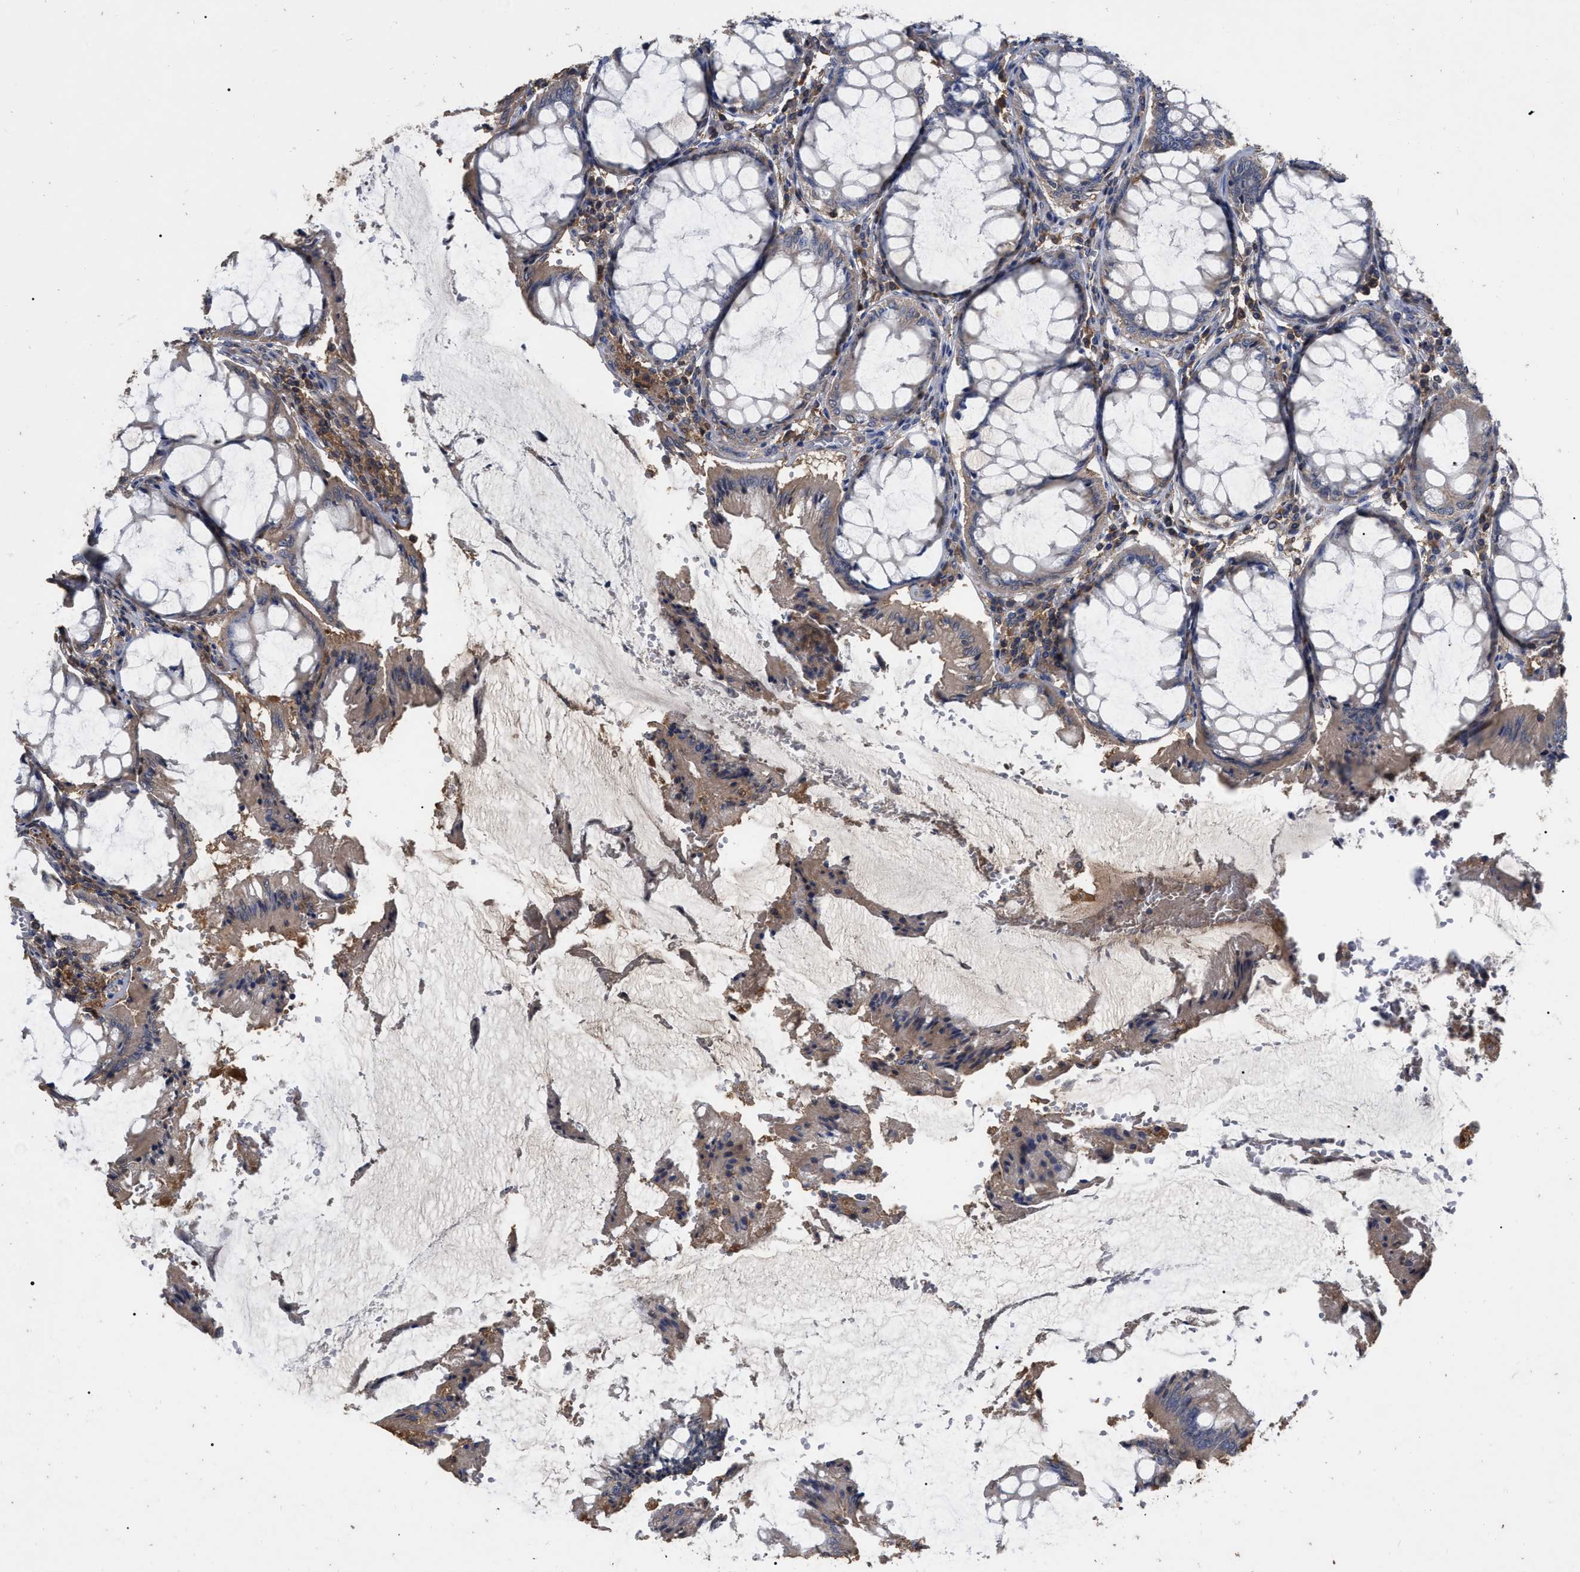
{"staining": {"intensity": "weak", "quantity": ">75%", "location": "cytoplasmic/membranous"}, "tissue": "colorectal cancer", "cell_type": "Tumor cells", "image_type": "cancer", "snomed": [{"axis": "morphology", "description": "Normal tissue, NOS"}, {"axis": "morphology", "description": "Adenocarcinoma, NOS"}, {"axis": "topography", "description": "Rectum"}], "caption": "The histopathology image reveals a brown stain indicating the presence of a protein in the cytoplasmic/membranous of tumor cells in colorectal cancer (adenocarcinoma).", "gene": "GPR179", "patient": {"sex": "female", "age": 66}}